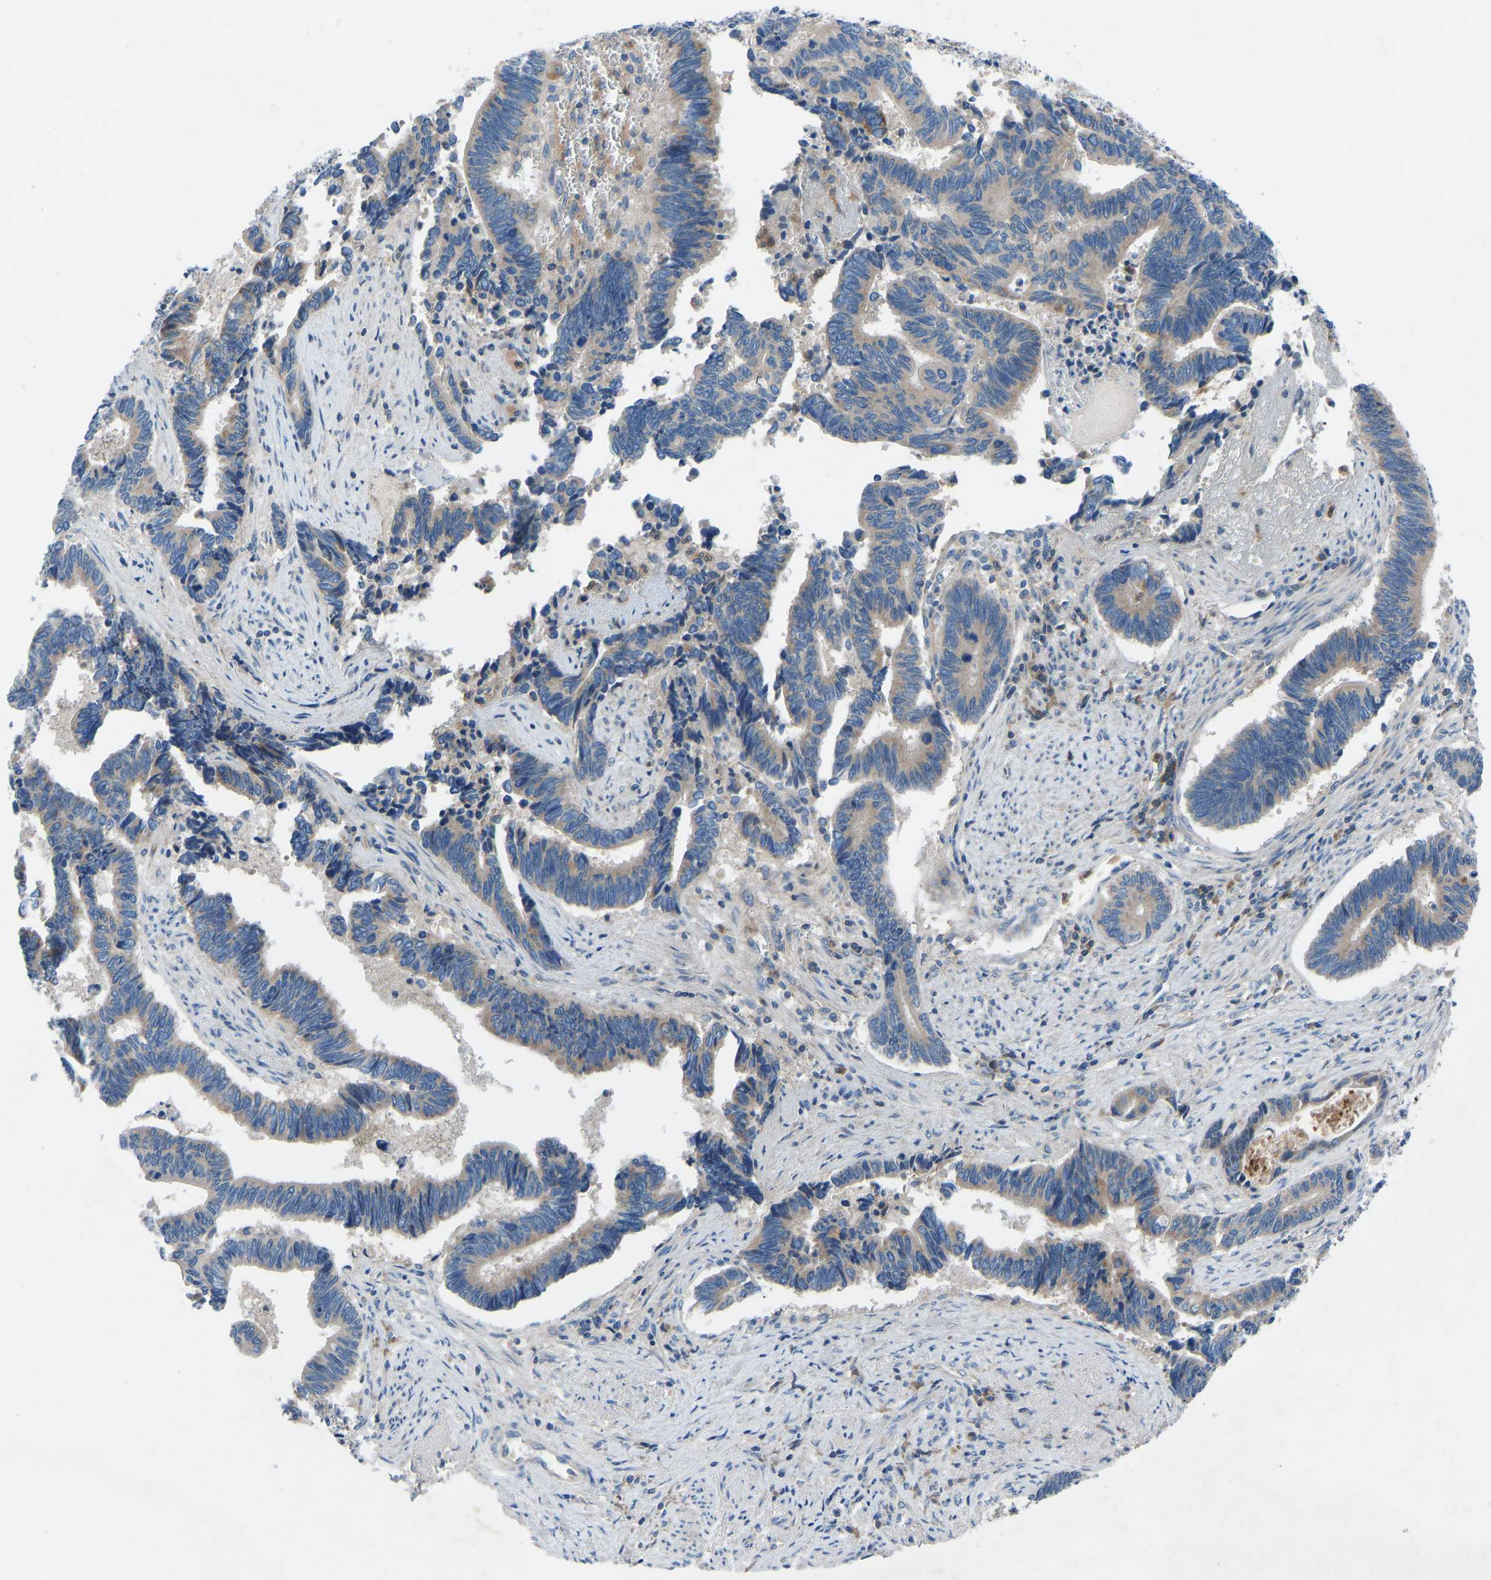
{"staining": {"intensity": "moderate", "quantity": ">75%", "location": "cytoplasmic/membranous"}, "tissue": "pancreatic cancer", "cell_type": "Tumor cells", "image_type": "cancer", "snomed": [{"axis": "morphology", "description": "Adenocarcinoma, NOS"}, {"axis": "topography", "description": "Pancreas"}], "caption": "A high-resolution histopathology image shows immunohistochemistry (IHC) staining of adenocarcinoma (pancreatic), which reveals moderate cytoplasmic/membranous positivity in about >75% of tumor cells.", "gene": "GRK6", "patient": {"sex": "female", "age": 70}}